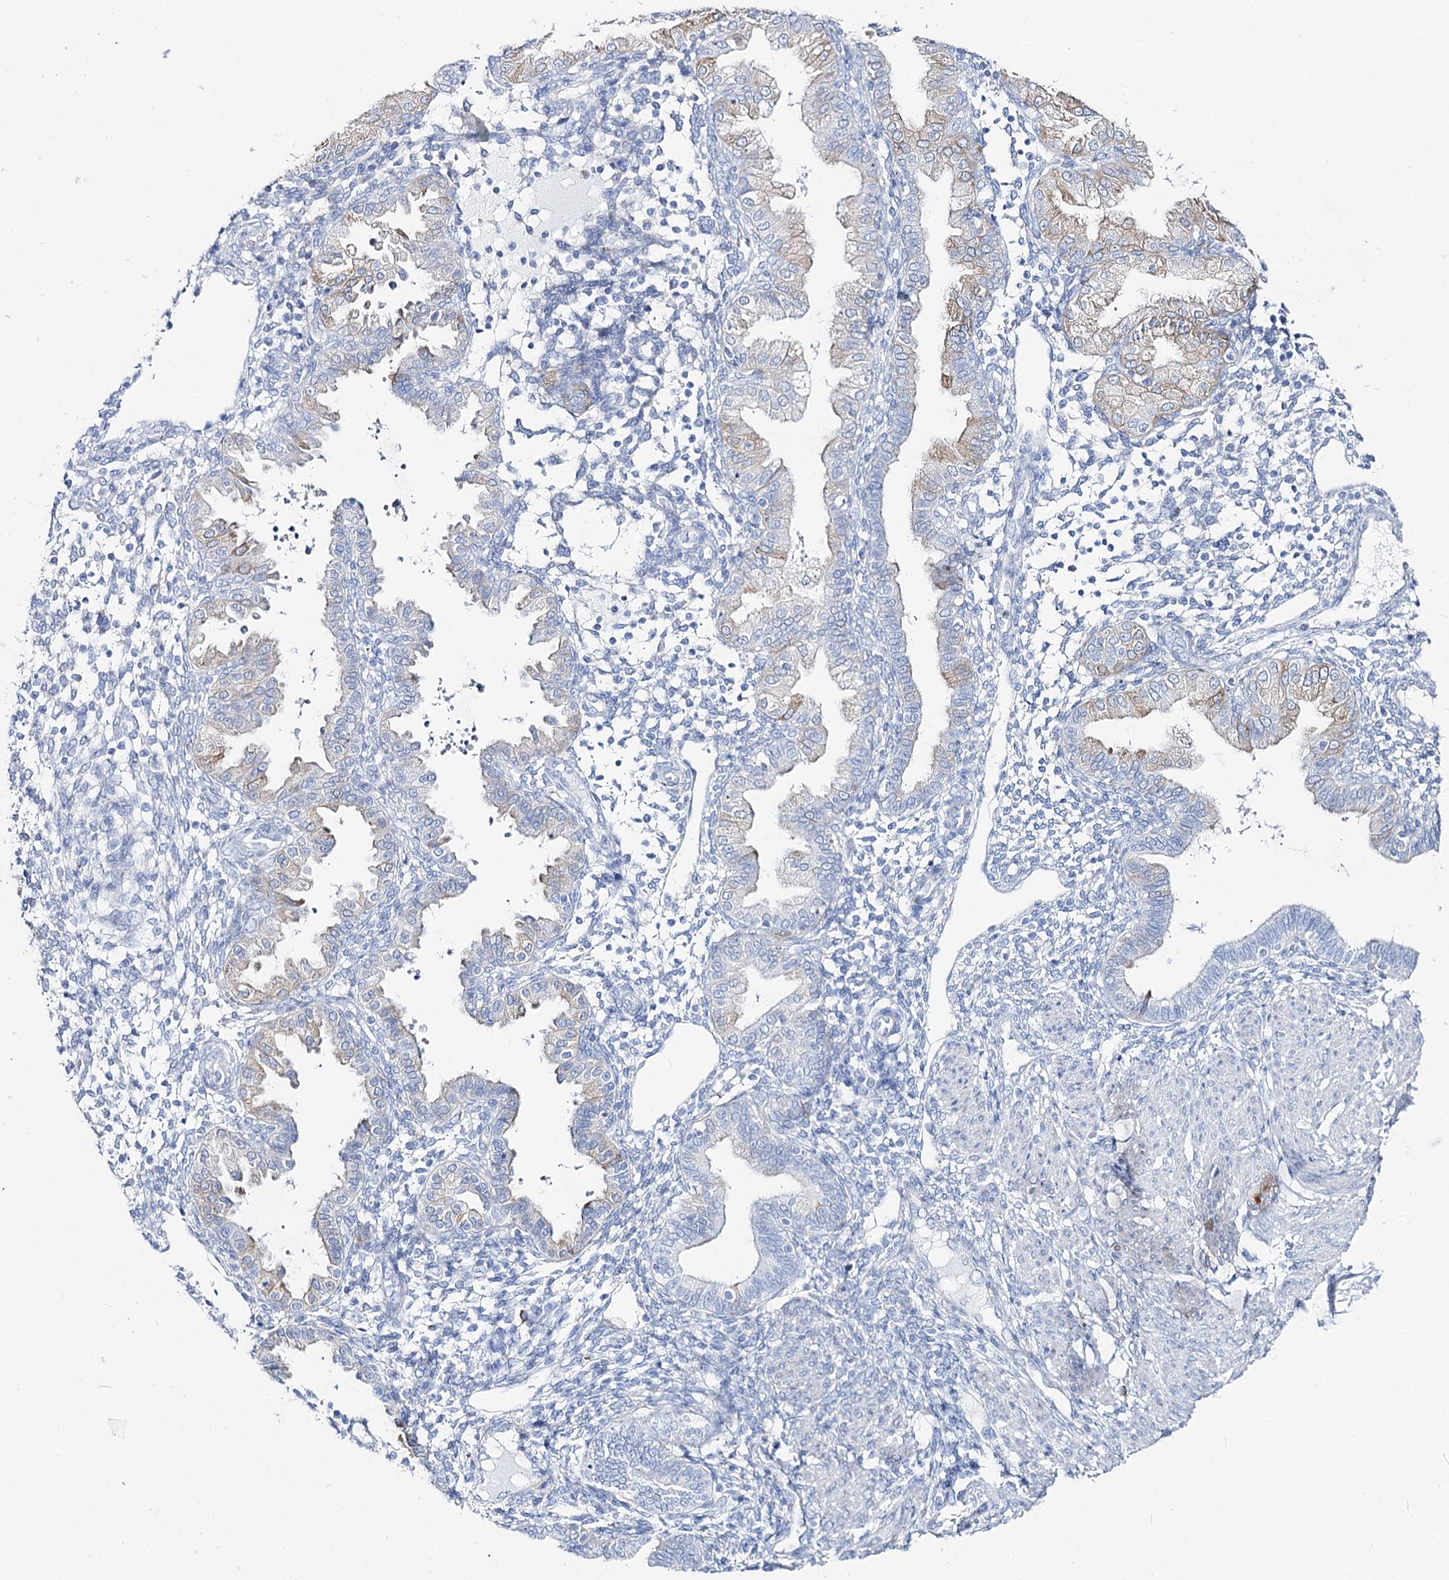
{"staining": {"intensity": "negative", "quantity": "none", "location": "none"}, "tissue": "endometrium", "cell_type": "Cells in endometrial stroma", "image_type": "normal", "snomed": [{"axis": "morphology", "description": "Normal tissue, NOS"}, {"axis": "topography", "description": "Endometrium"}], "caption": "IHC histopathology image of normal human endometrium stained for a protein (brown), which displays no staining in cells in endometrial stroma.", "gene": "SLC3A1", "patient": {"sex": "female", "age": 53}}